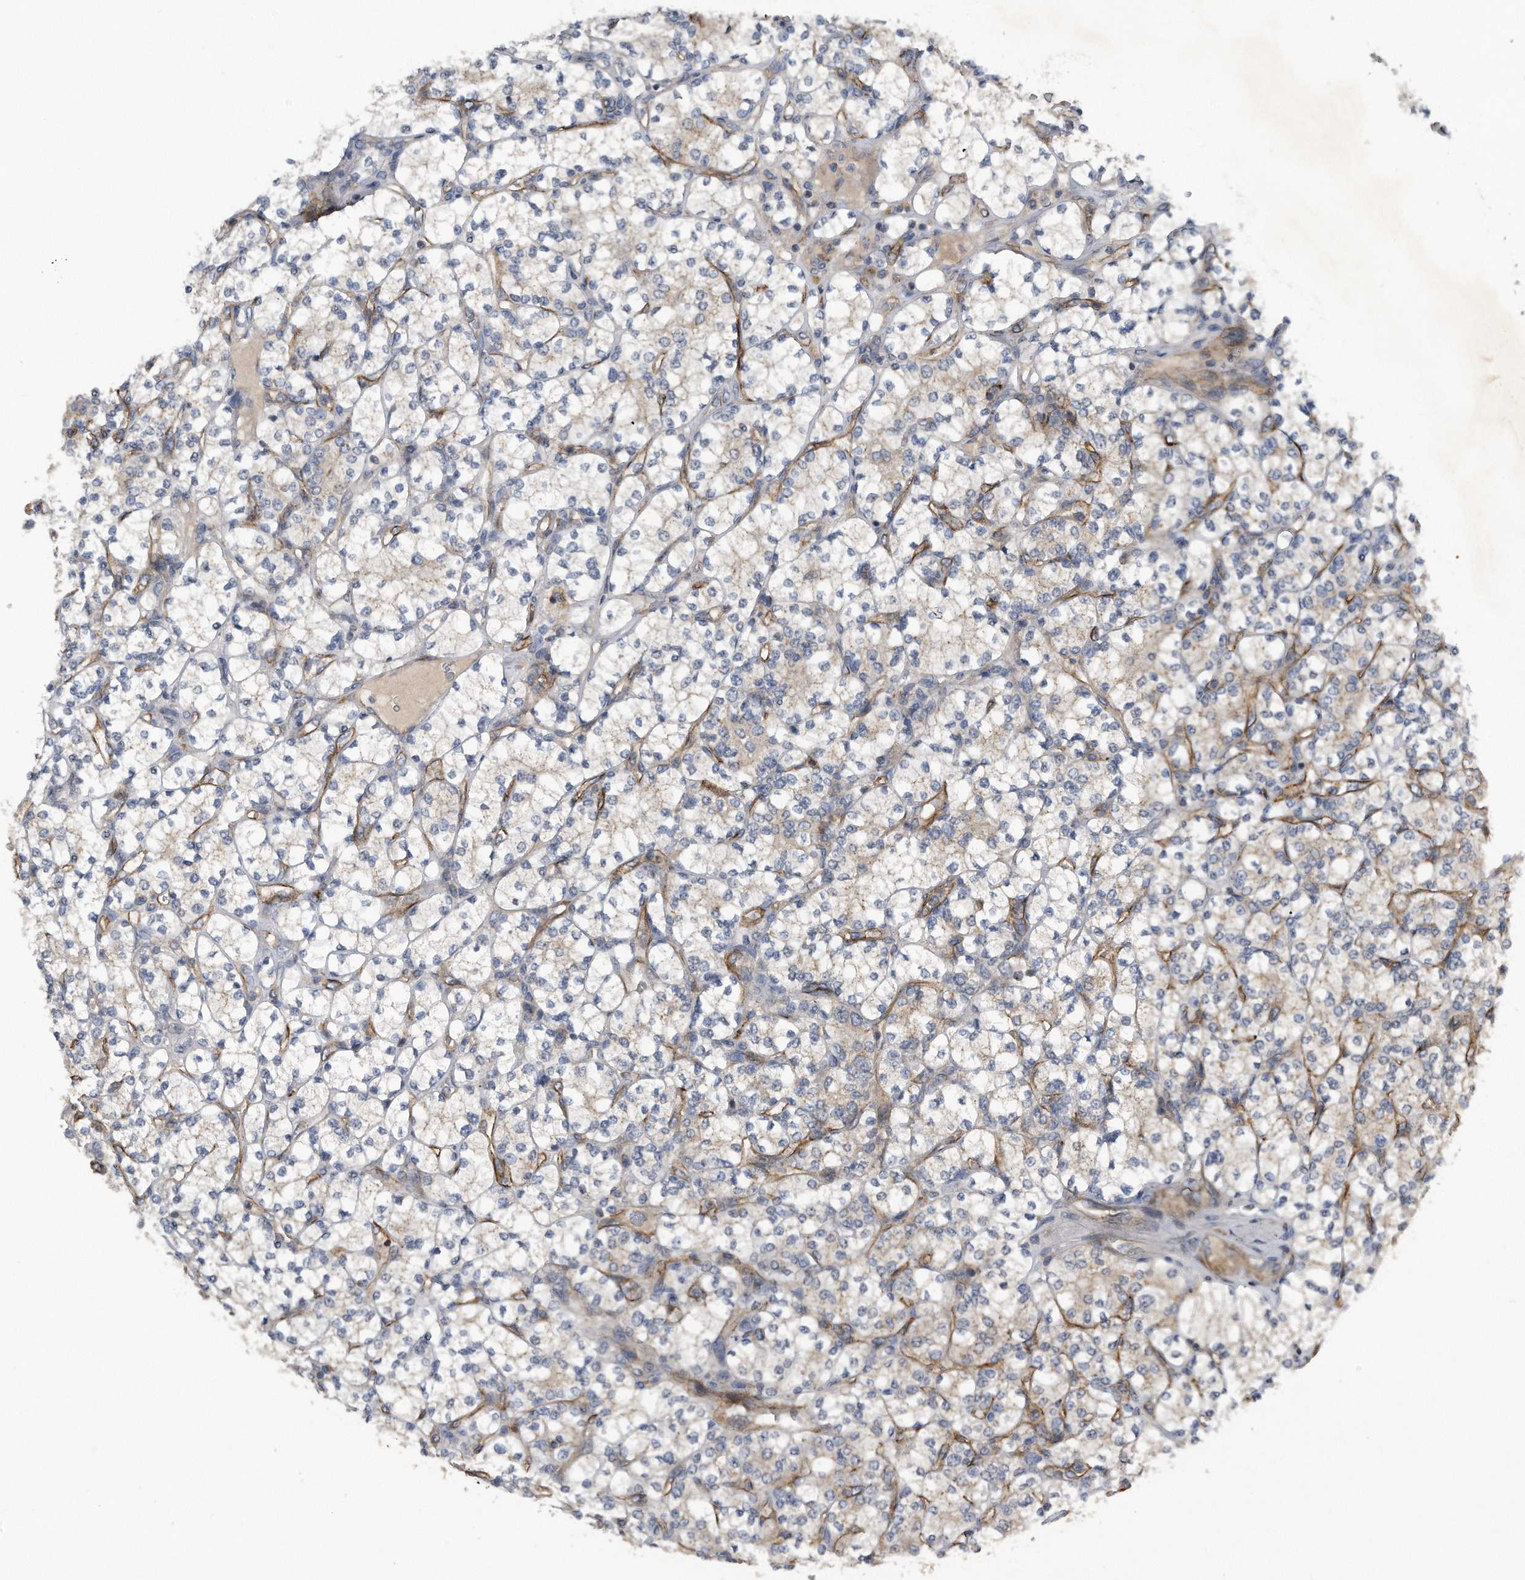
{"staining": {"intensity": "weak", "quantity": "25%-75%", "location": "cytoplasmic/membranous"}, "tissue": "renal cancer", "cell_type": "Tumor cells", "image_type": "cancer", "snomed": [{"axis": "morphology", "description": "Adenocarcinoma, NOS"}, {"axis": "topography", "description": "Kidney"}], "caption": "Immunohistochemistry micrograph of renal cancer (adenocarcinoma) stained for a protein (brown), which displays low levels of weak cytoplasmic/membranous expression in about 25%-75% of tumor cells.", "gene": "LYRM4", "patient": {"sex": "male", "age": 77}}